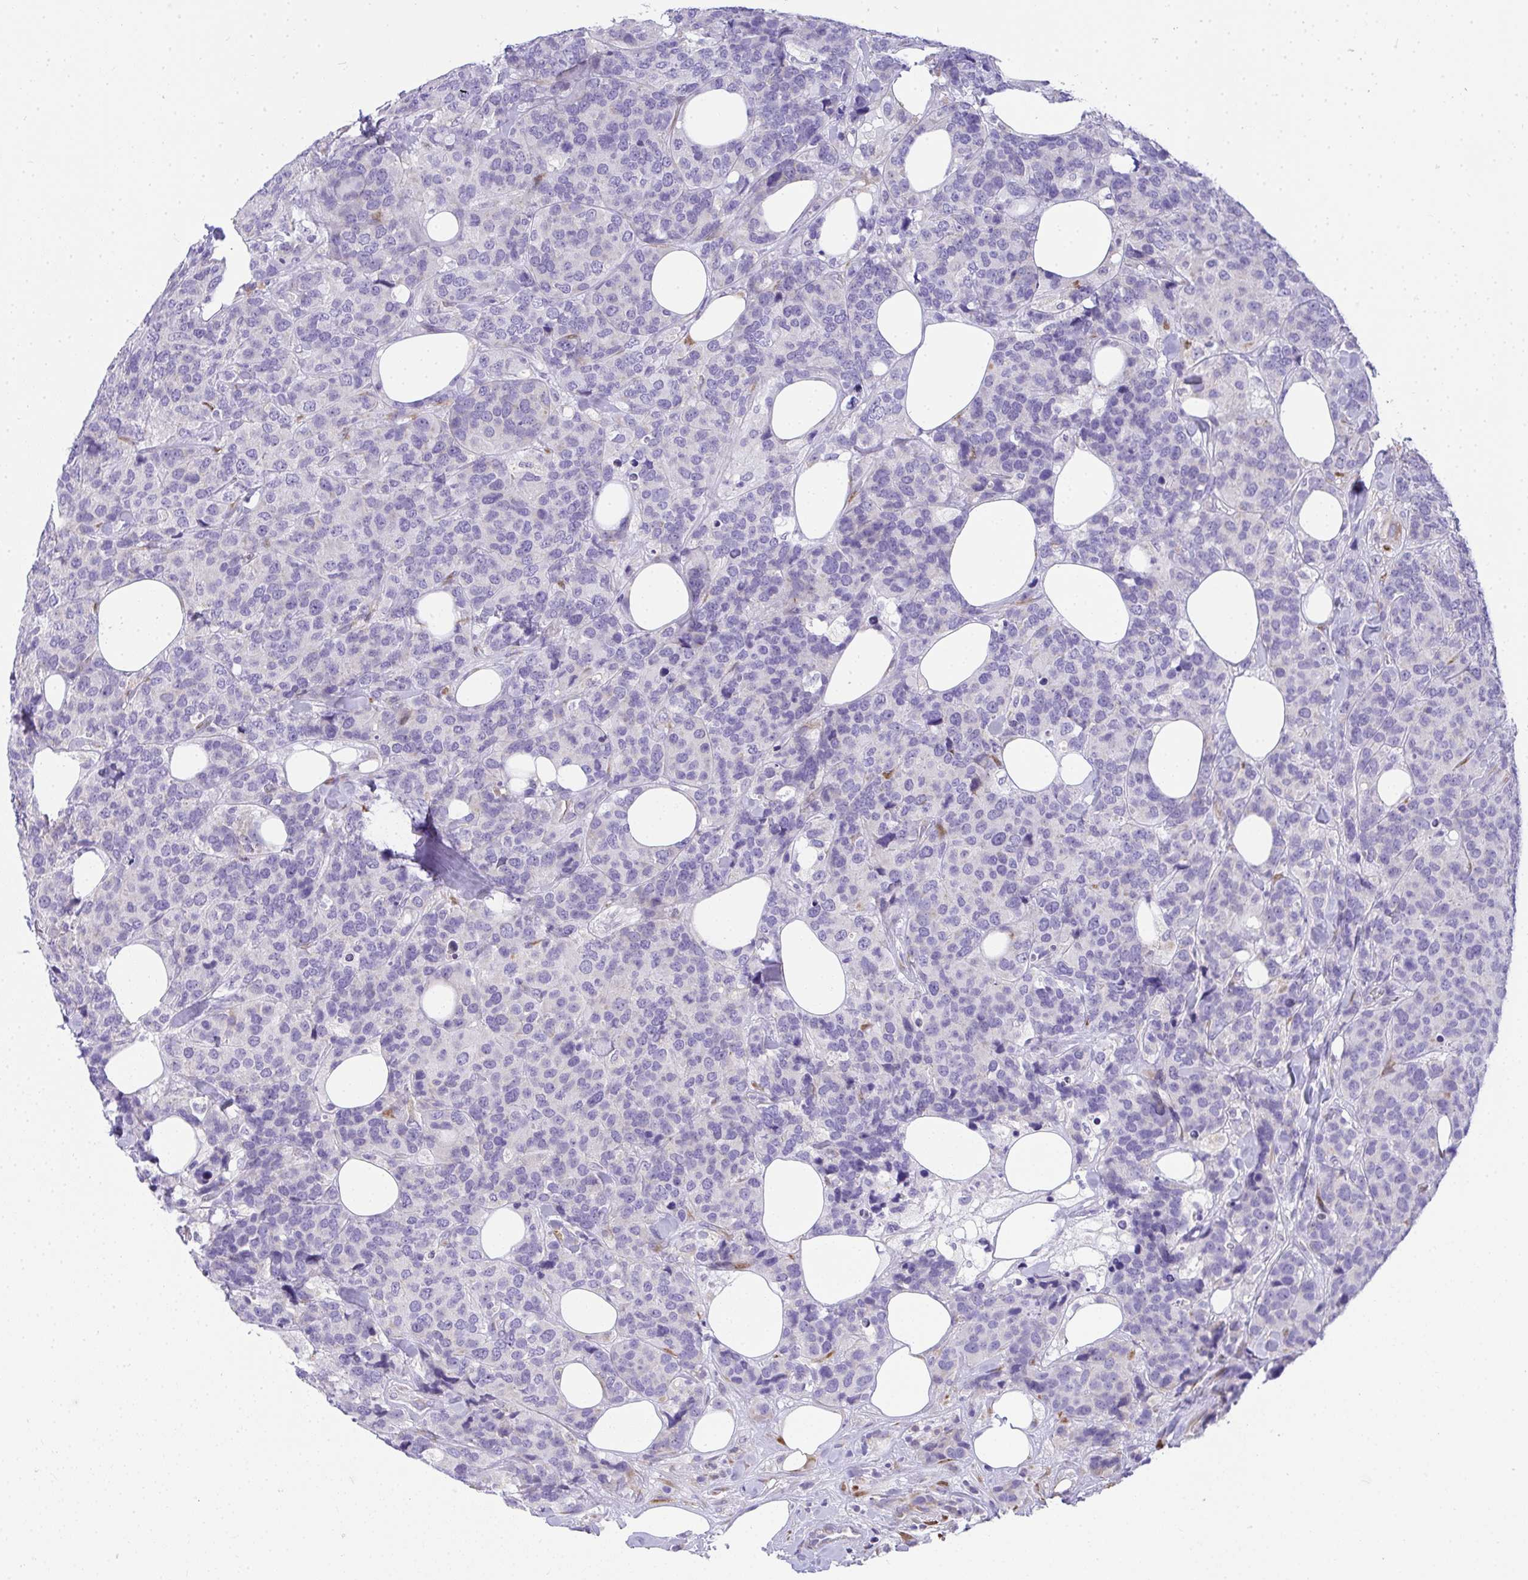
{"staining": {"intensity": "negative", "quantity": "none", "location": "none"}, "tissue": "breast cancer", "cell_type": "Tumor cells", "image_type": "cancer", "snomed": [{"axis": "morphology", "description": "Lobular carcinoma"}, {"axis": "topography", "description": "Breast"}], "caption": "Immunohistochemical staining of human lobular carcinoma (breast) exhibits no significant expression in tumor cells. (Brightfield microscopy of DAB IHC at high magnification).", "gene": "ADRA2C", "patient": {"sex": "female", "age": 59}}